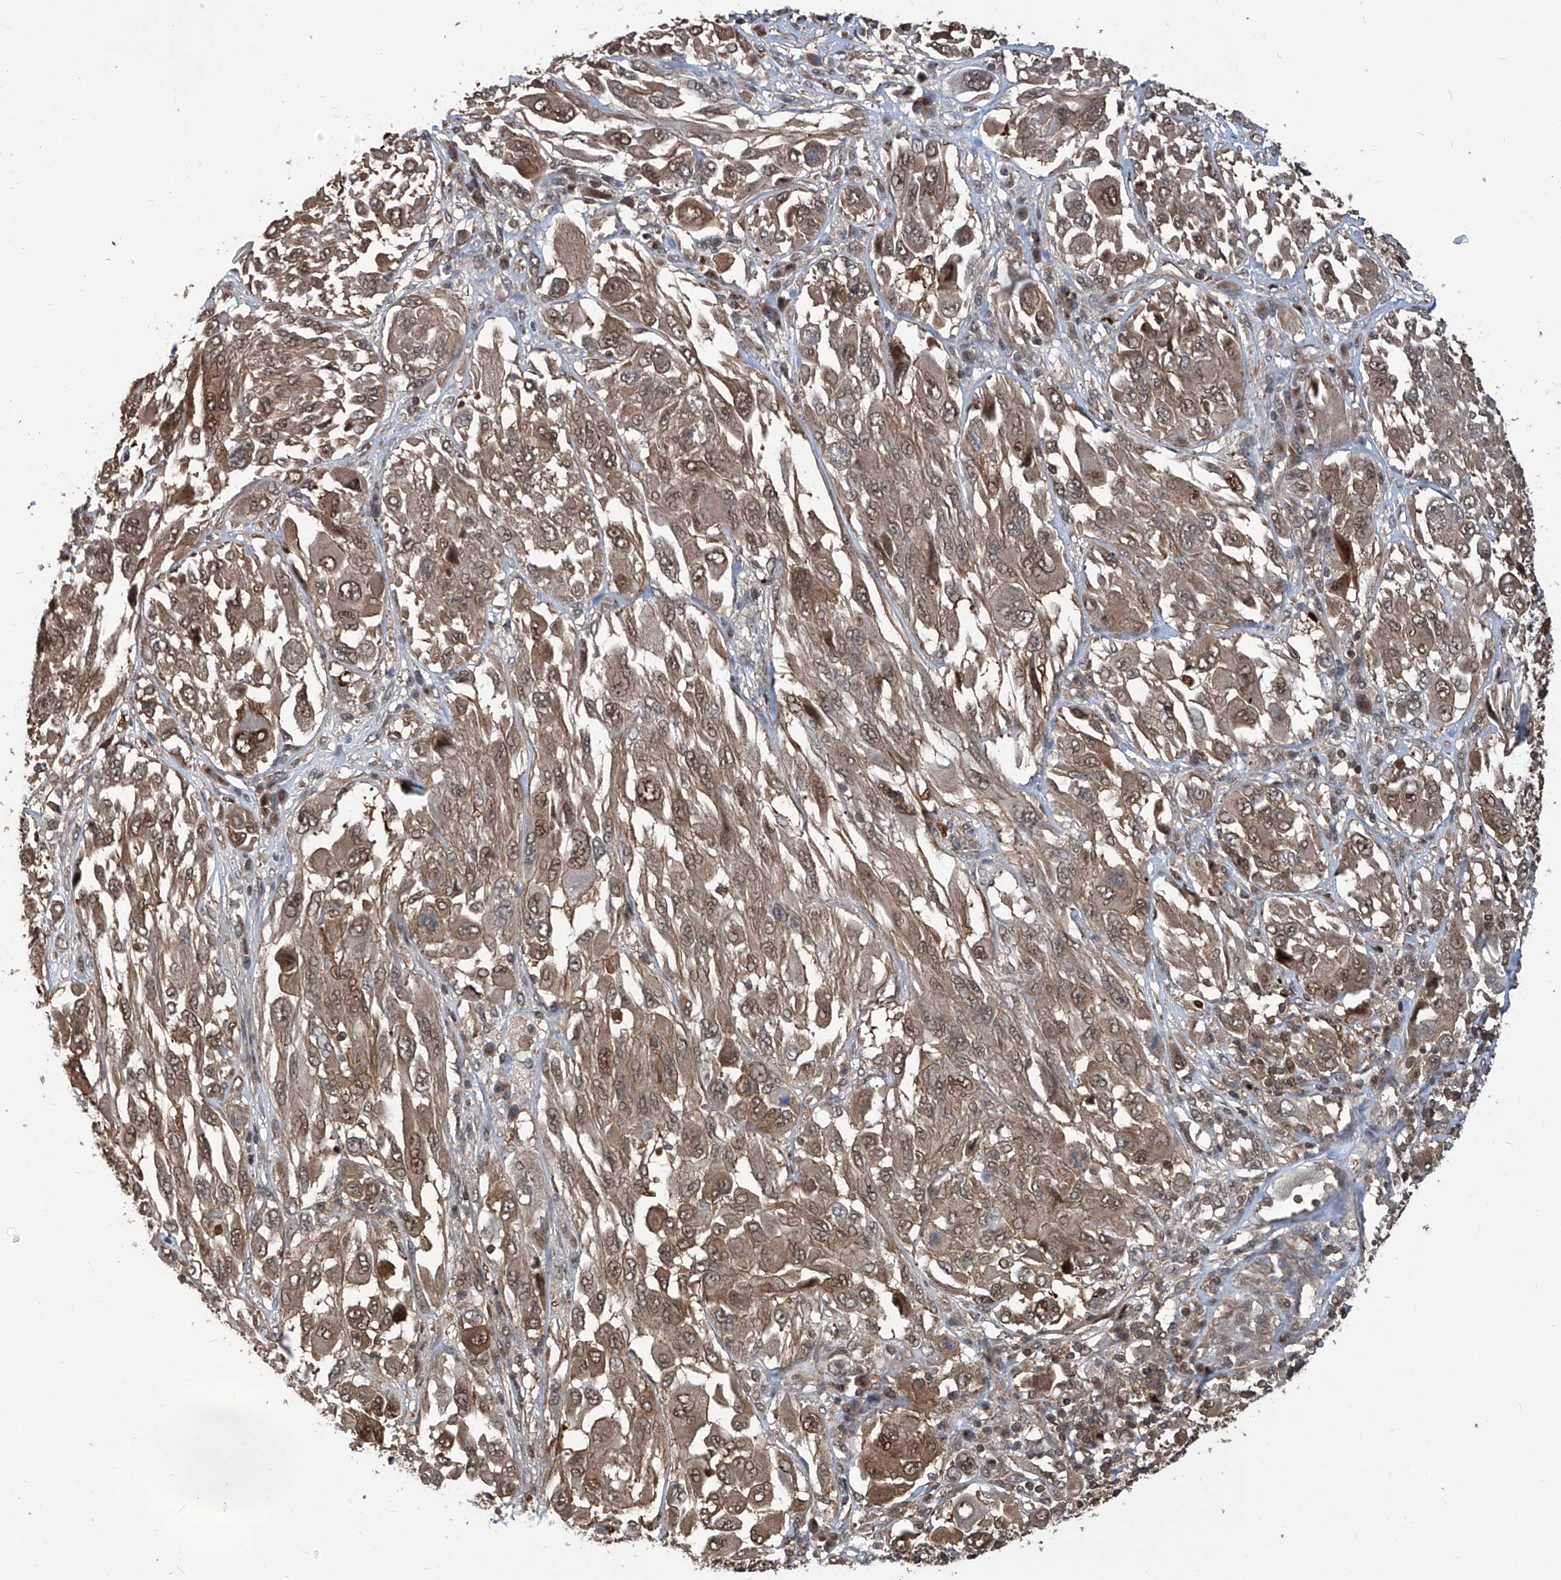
{"staining": {"intensity": "moderate", "quantity": ">75%", "location": "cytoplasmic/membranous,nuclear"}, "tissue": "melanoma", "cell_type": "Tumor cells", "image_type": "cancer", "snomed": [{"axis": "morphology", "description": "Malignant melanoma, NOS"}, {"axis": "topography", "description": "Skin"}], "caption": "An image of human melanoma stained for a protein exhibits moderate cytoplasmic/membranous and nuclear brown staining in tumor cells.", "gene": "PSMB1", "patient": {"sex": "female", "age": 91}}